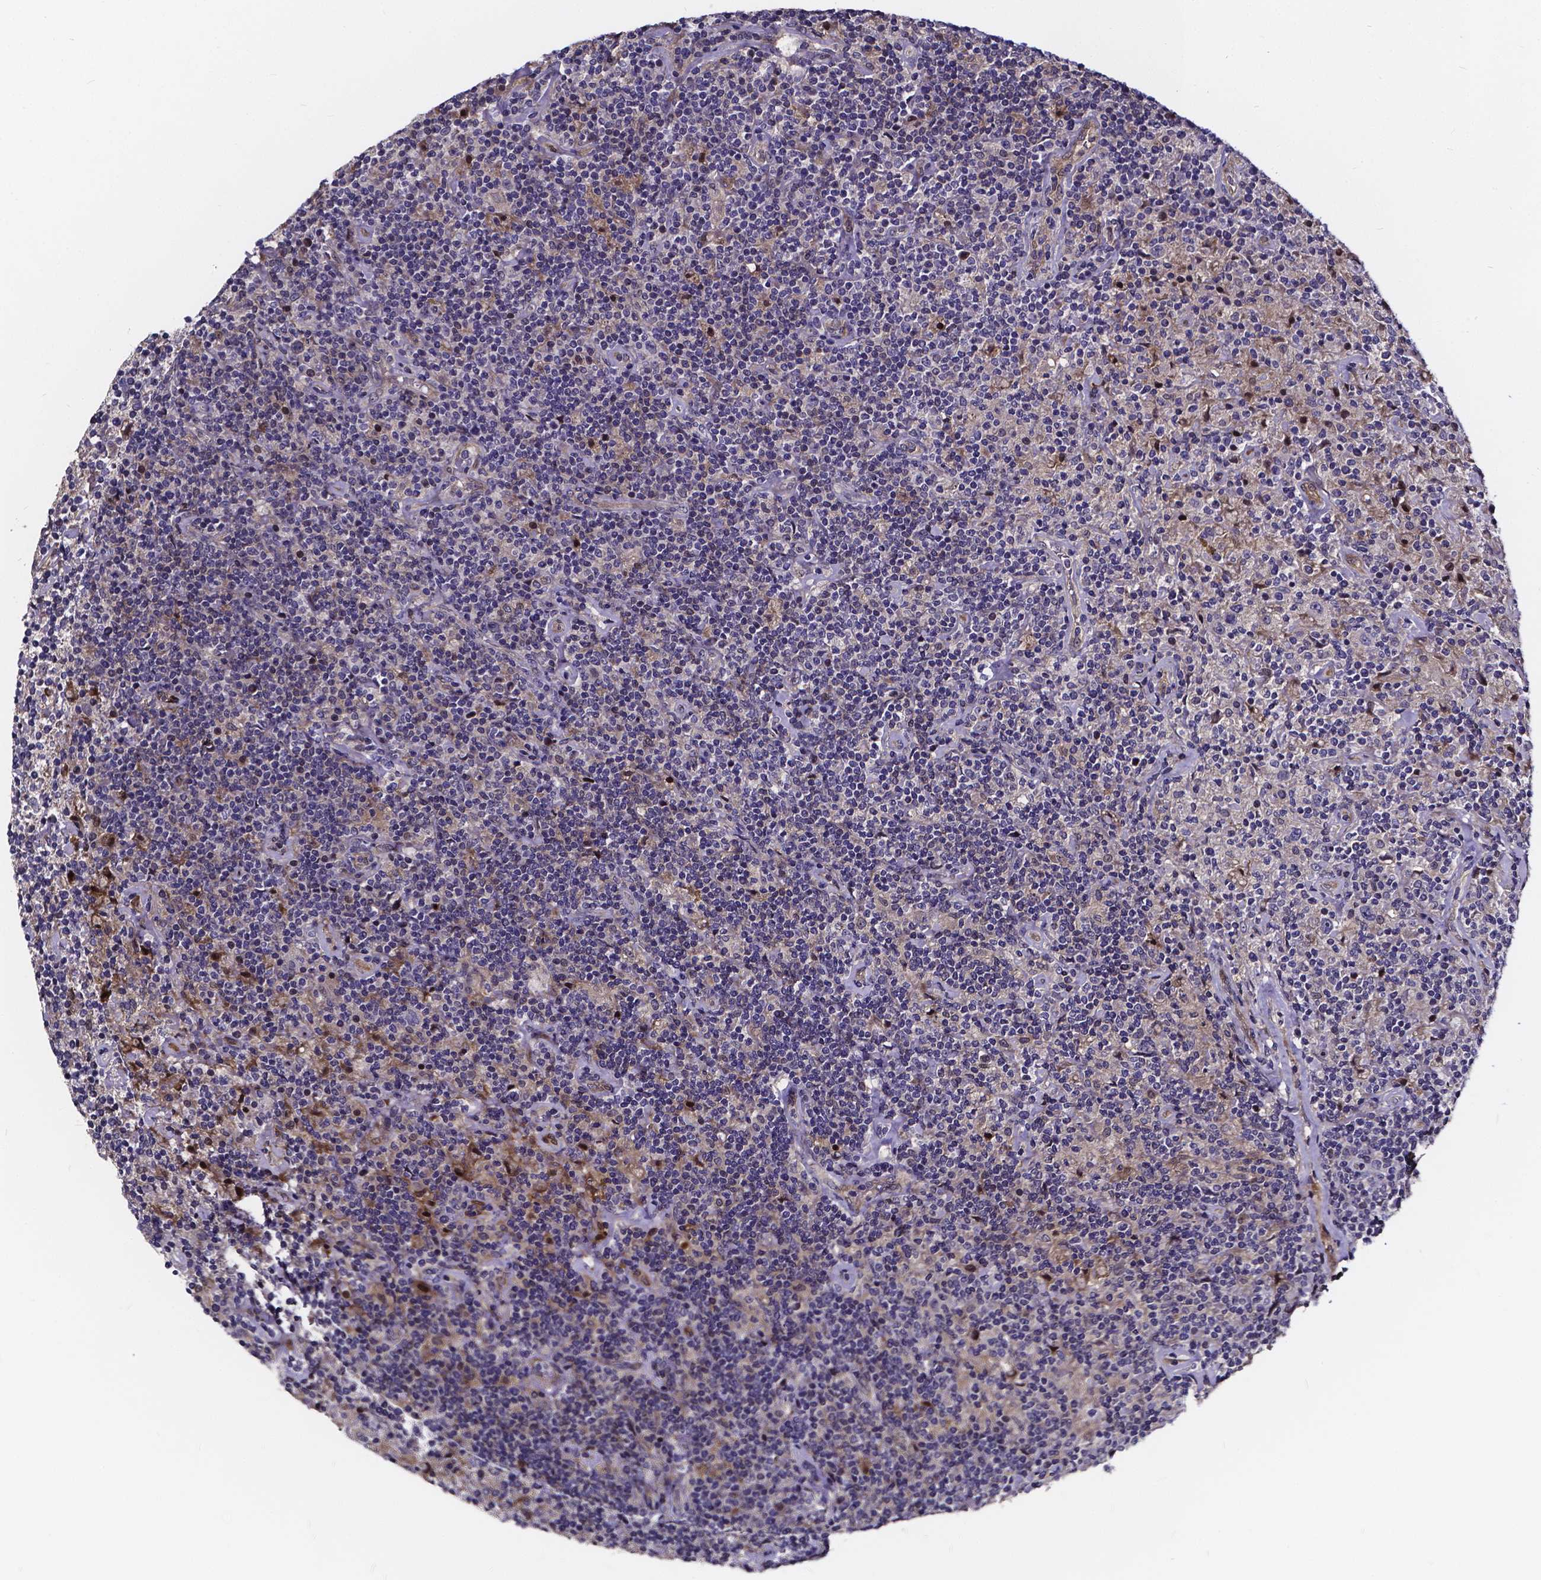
{"staining": {"intensity": "negative", "quantity": "none", "location": "none"}, "tissue": "lymphoma", "cell_type": "Tumor cells", "image_type": "cancer", "snomed": [{"axis": "morphology", "description": "Hodgkin's disease, NOS"}, {"axis": "topography", "description": "Lymph node"}], "caption": "IHC photomicrograph of human lymphoma stained for a protein (brown), which reveals no expression in tumor cells.", "gene": "SOWAHA", "patient": {"sex": "male", "age": 70}}